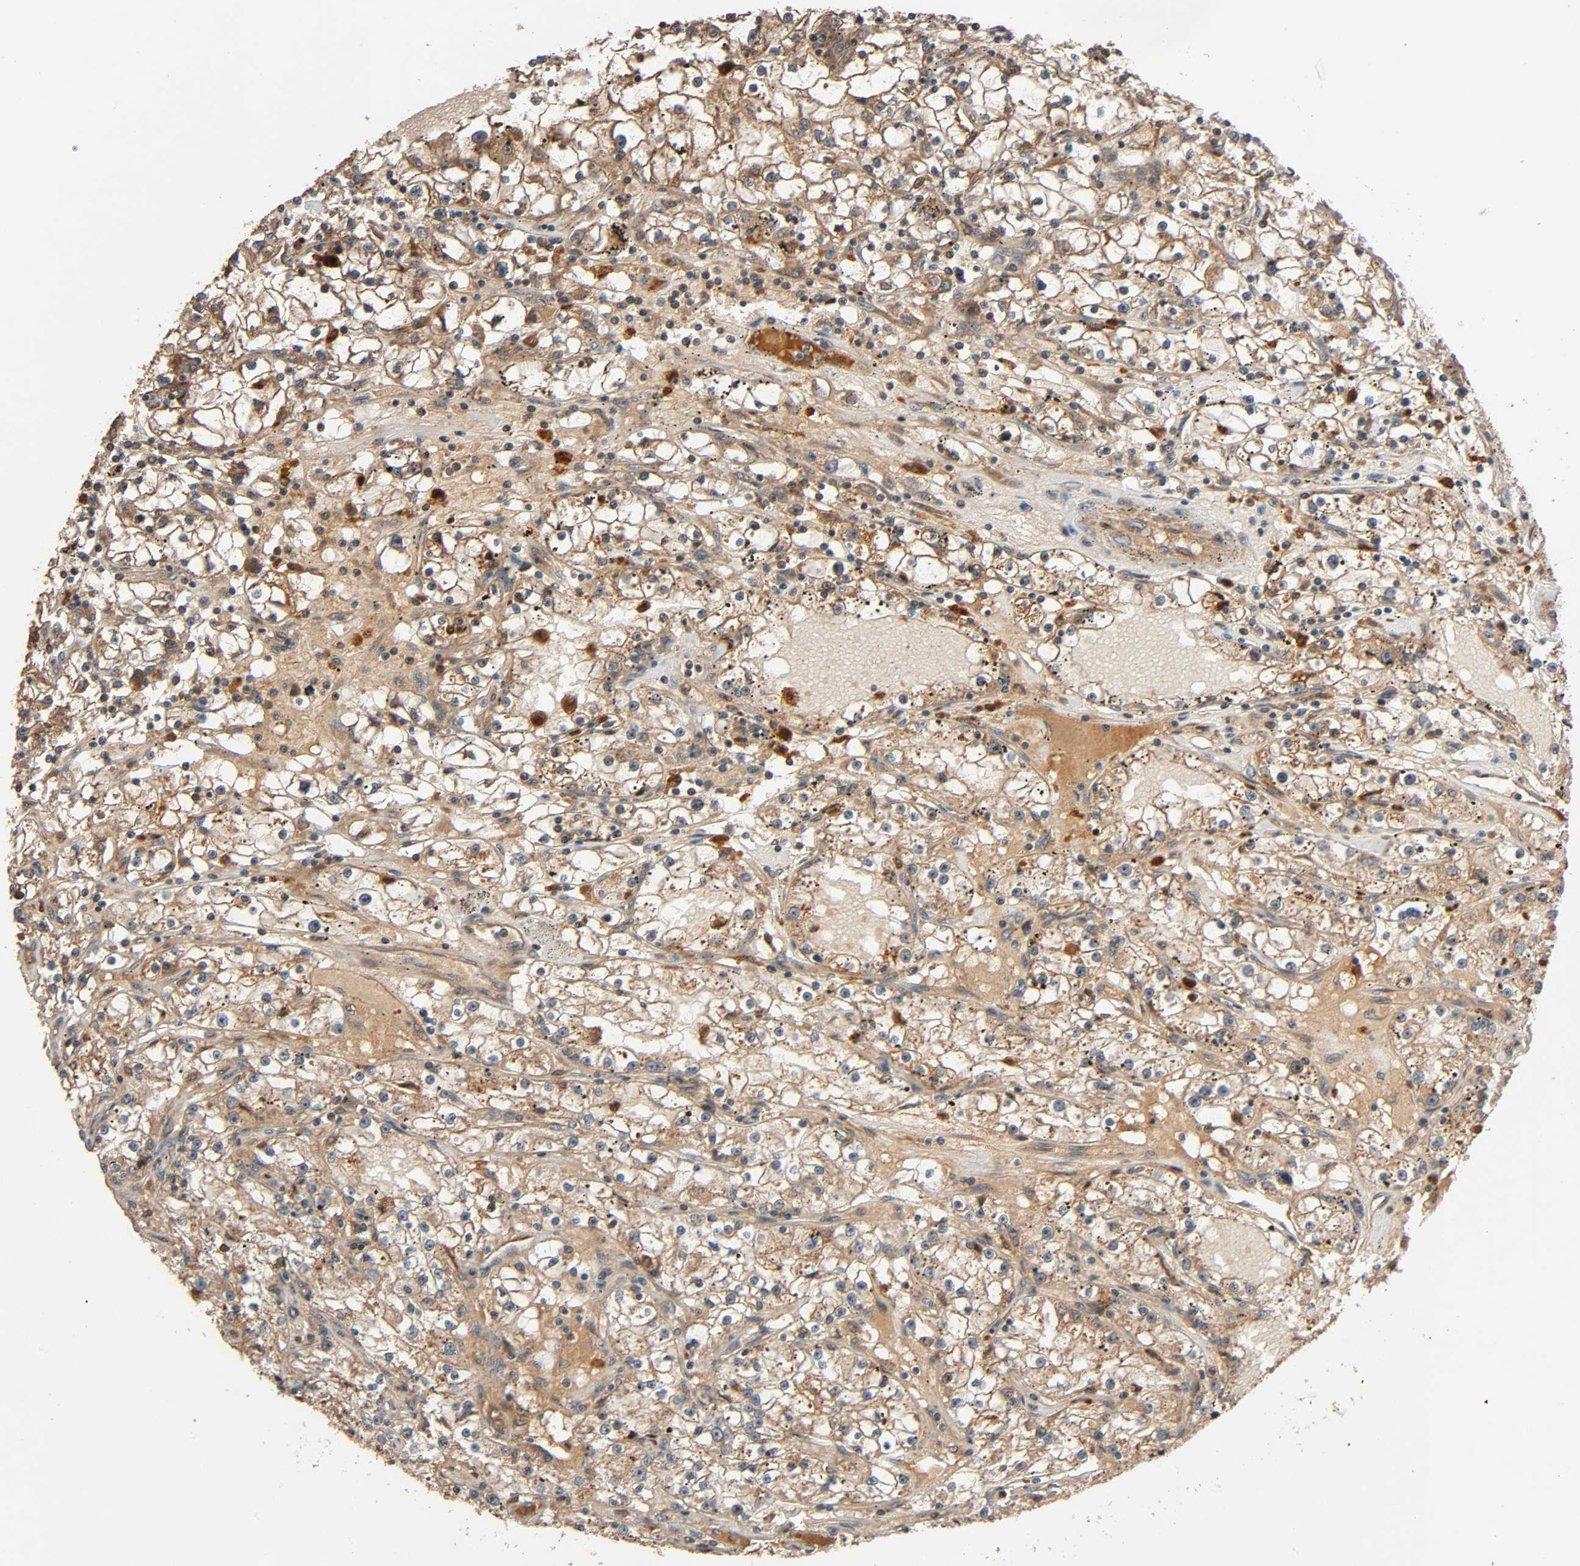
{"staining": {"intensity": "moderate", "quantity": ">75%", "location": "cytoplasmic/membranous"}, "tissue": "renal cancer", "cell_type": "Tumor cells", "image_type": "cancer", "snomed": [{"axis": "morphology", "description": "Adenocarcinoma, NOS"}, {"axis": "topography", "description": "Kidney"}], "caption": "Immunohistochemical staining of renal cancer demonstrates medium levels of moderate cytoplasmic/membranous protein positivity in approximately >75% of tumor cells.", "gene": "MAP3K8", "patient": {"sex": "male", "age": 56}}